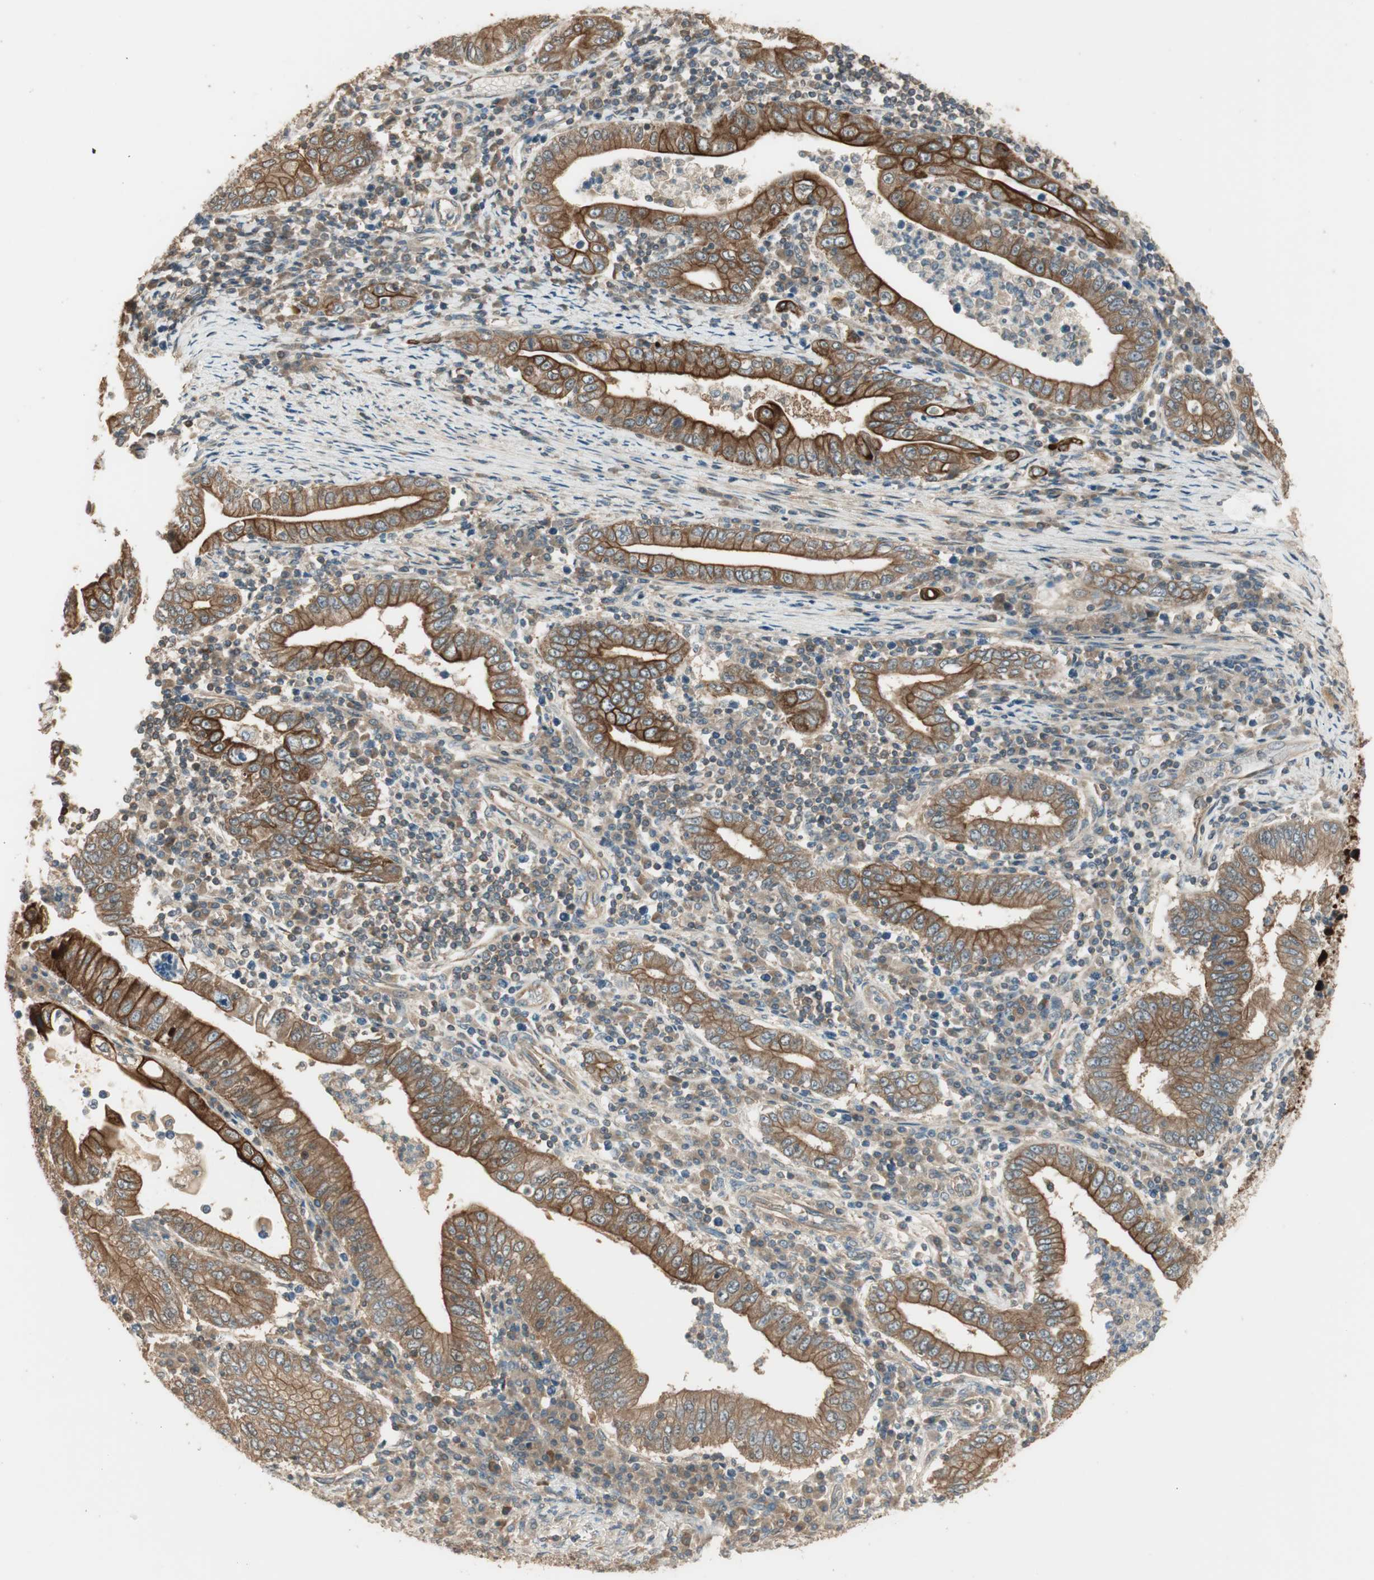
{"staining": {"intensity": "moderate", "quantity": ">75%", "location": "cytoplasmic/membranous"}, "tissue": "stomach cancer", "cell_type": "Tumor cells", "image_type": "cancer", "snomed": [{"axis": "morphology", "description": "Normal tissue, NOS"}, {"axis": "morphology", "description": "Adenocarcinoma, NOS"}, {"axis": "topography", "description": "Esophagus"}, {"axis": "topography", "description": "Stomach, upper"}, {"axis": "topography", "description": "Peripheral nerve tissue"}], "caption": "Moderate cytoplasmic/membranous positivity is seen in about >75% of tumor cells in stomach cancer (adenocarcinoma).", "gene": "PFDN5", "patient": {"sex": "male", "age": 62}}